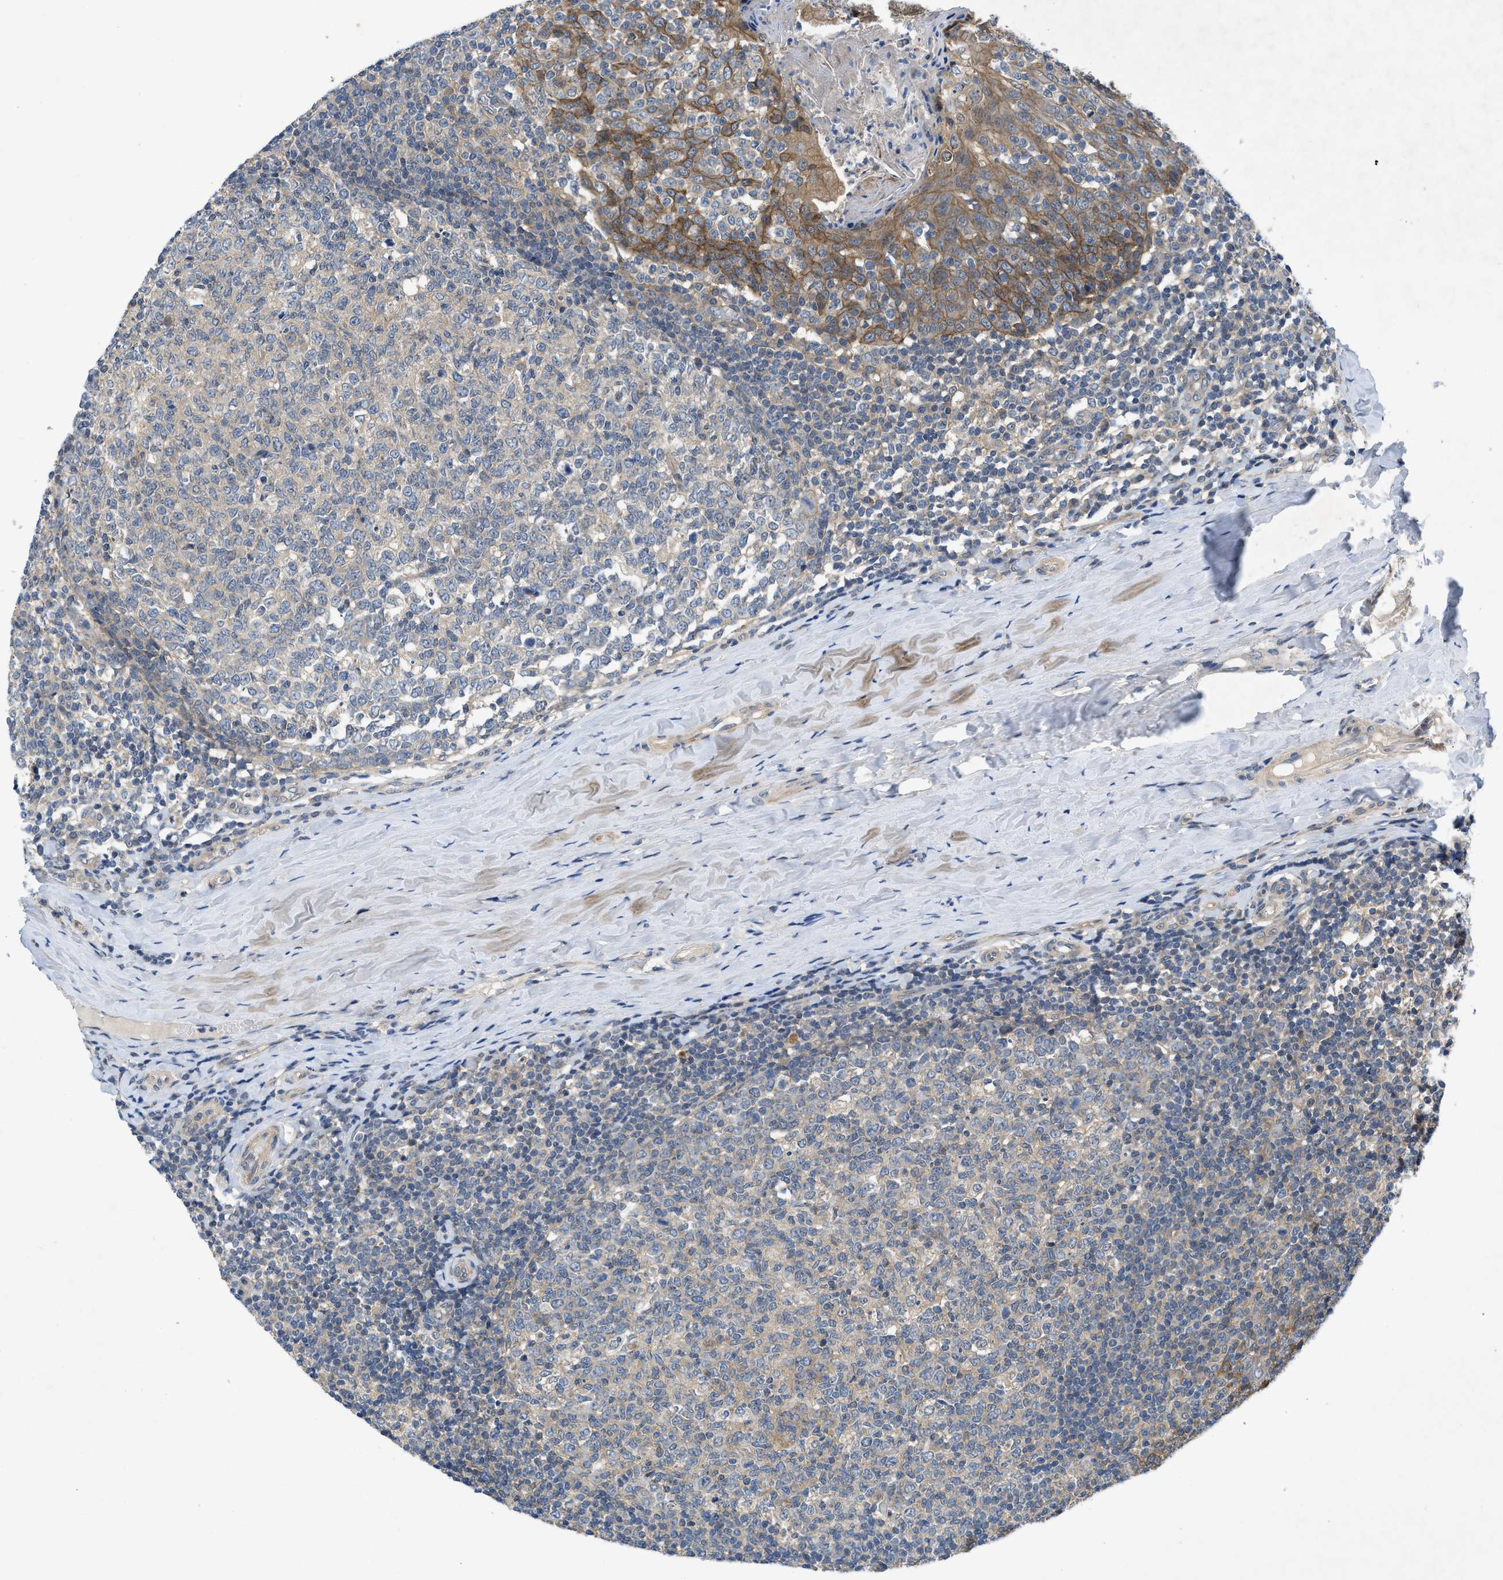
{"staining": {"intensity": "negative", "quantity": "none", "location": "none"}, "tissue": "tonsil", "cell_type": "Germinal center cells", "image_type": "normal", "snomed": [{"axis": "morphology", "description": "Normal tissue, NOS"}, {"axis": "topography", "description": "Tonsil"}], "caption": "High magnification brightfield microscopy of normal tonsil stained with DAB (3,3'-diaminobenzidine) (brown) and counterstained with hematoxylin (blue): germinal center cells show no significant staining. Nuclei are stained in blue.", "gene": "PANX1", "patient": {"sex": "female", "age": 19}}